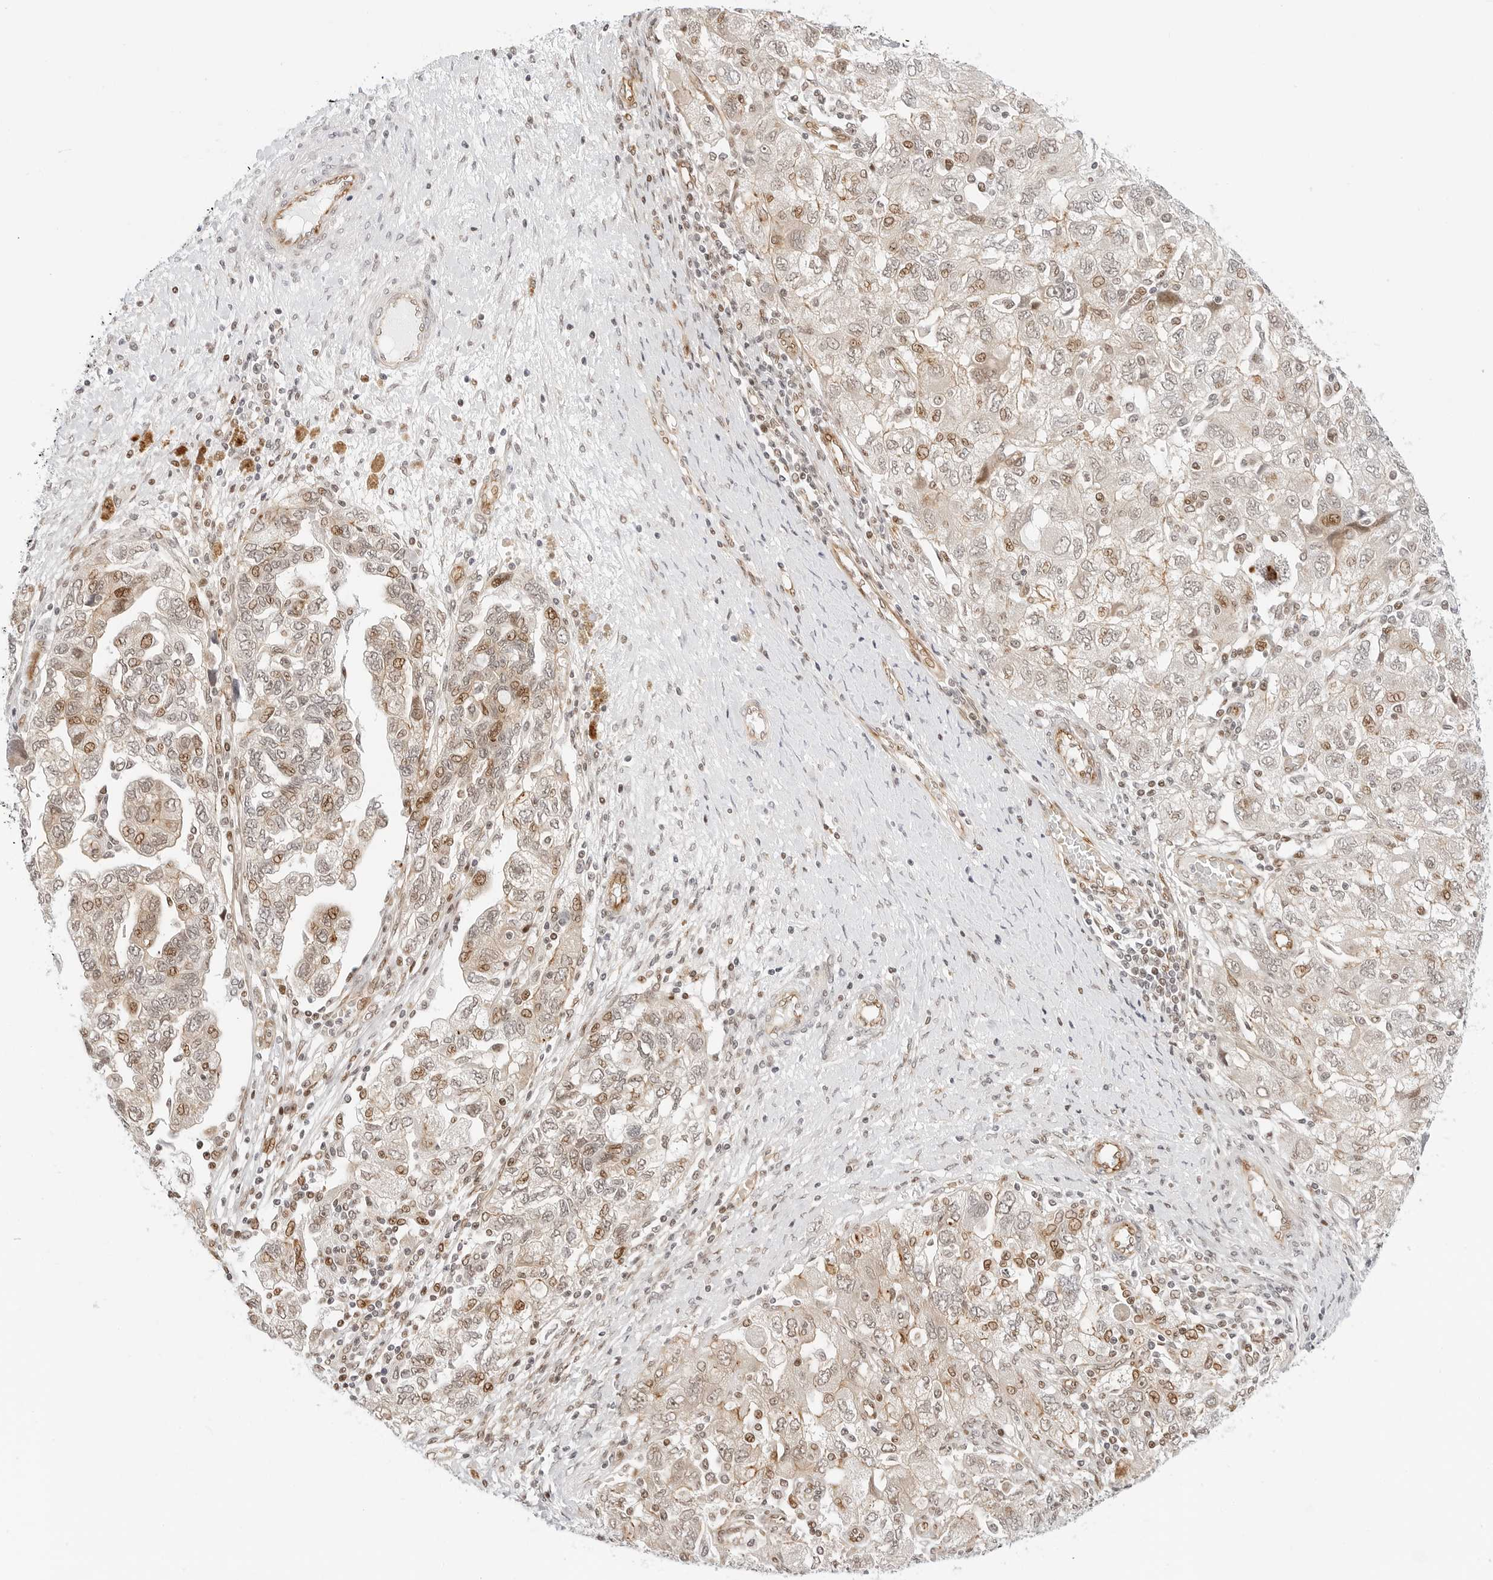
{"staining": {"intensity": "moderate", "quantity": "25%-75%", "location": "nuclear"}, "tissue": "ovarian cancer", "cell_type": "Tumor cells", "image_type": "cancer", "snomed": [{"axis": "morphology", "description": "Carcinoma, NOS"}, {"axis": "morphology", "description": "Cystadenocarcinoma, serous, NOS"}, {"axis": "topography", "description": "Ovary"}], "caption": "IHC (DAB (3,3'-diaminobenzidine)) staining of human ovarian cancer exhibits moderate nuclear protein expression in approximately 25%-75% of tumor cells. Using DAB (brown) and hematoxylin (blue) stains, captured at high magnification using brightfield microscopy.", "gene": "ZNF613", "patient": {"sex": "female", "age": 69}}